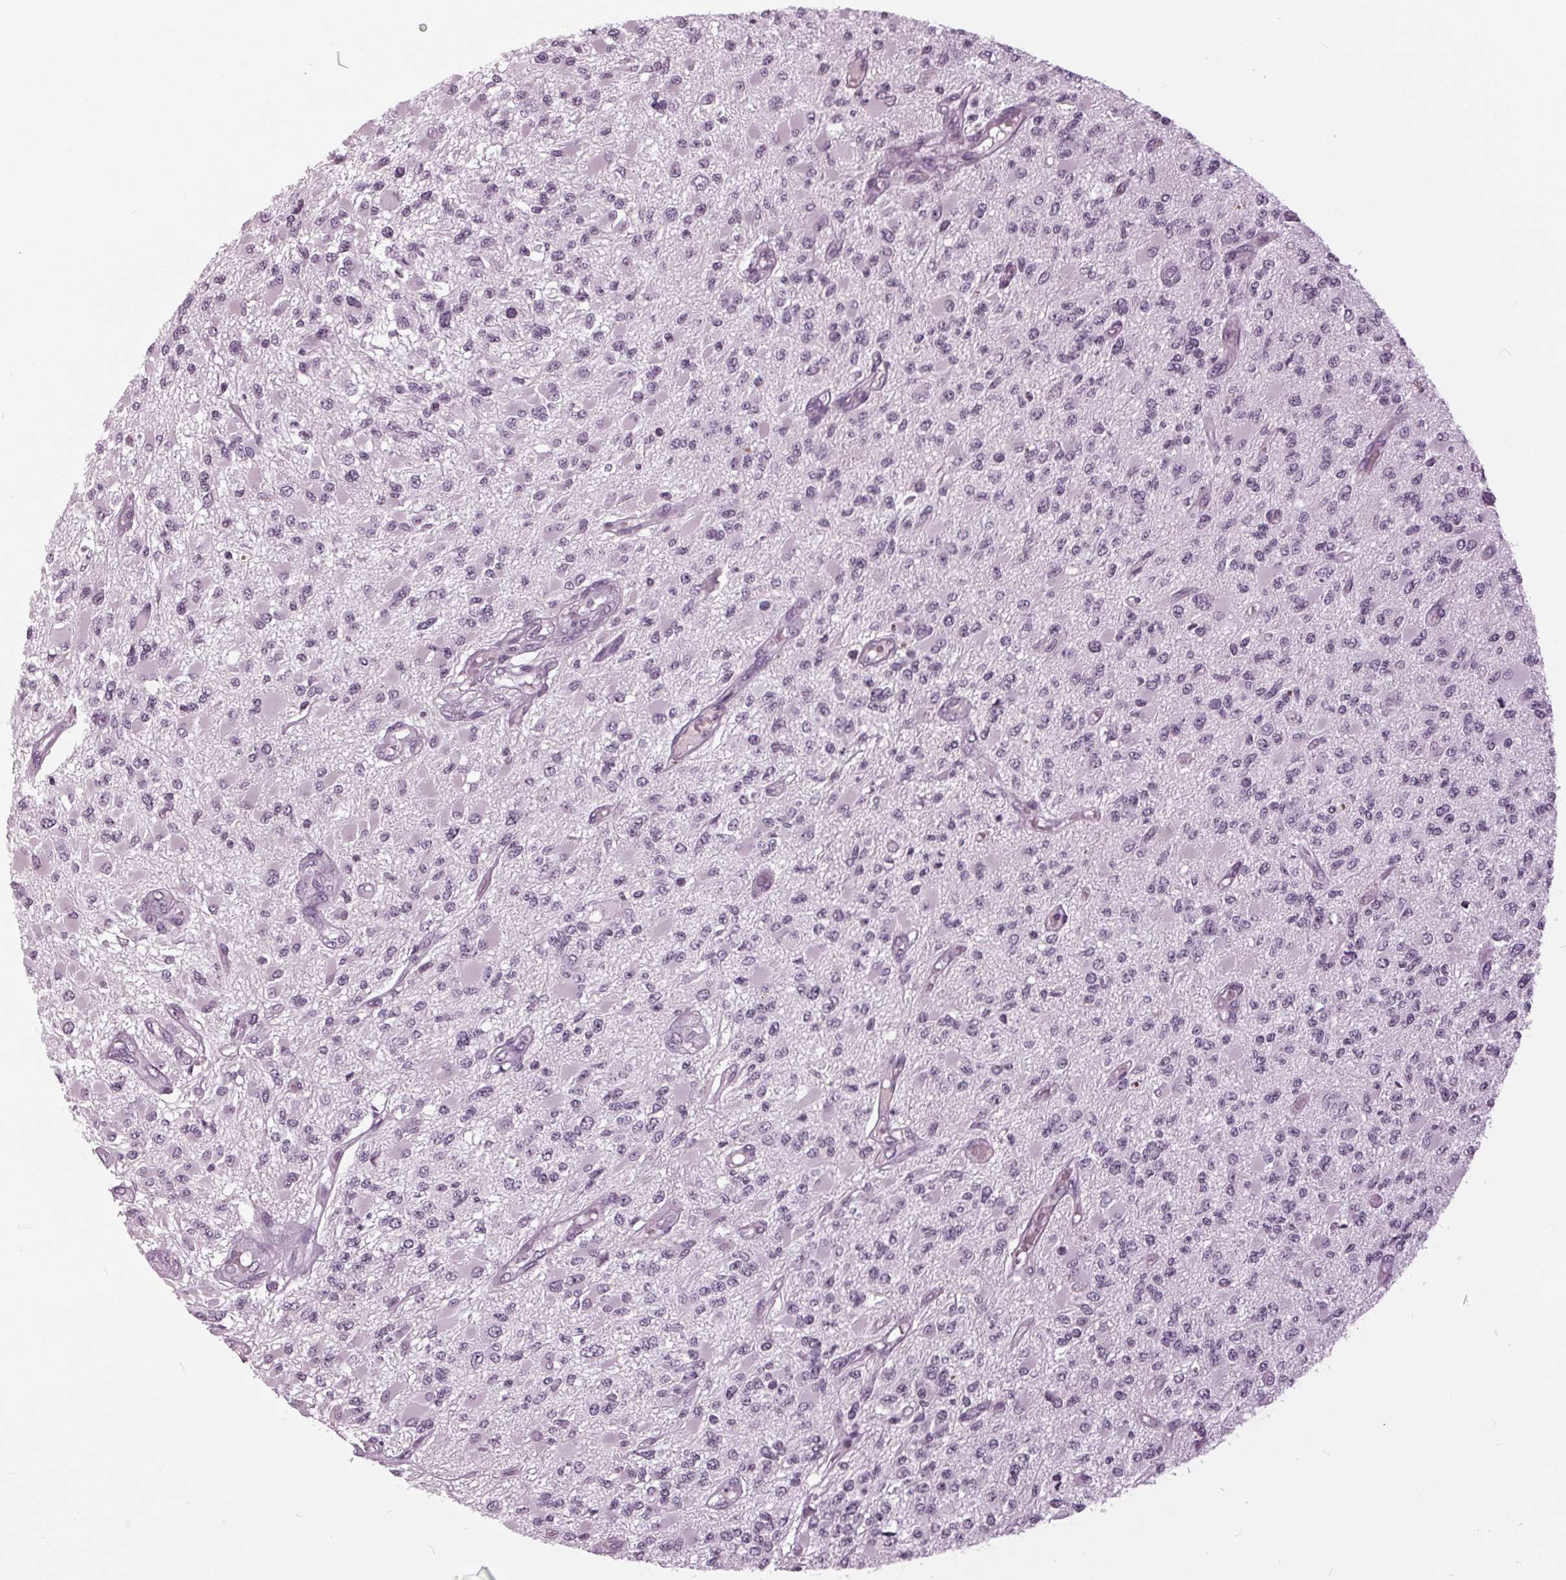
{"staining": {"intensity": "negative", "quantity": "none", "location": "none"}, "tissue": "glioma", "cell_type": "Tumor cells", "image_type": "cancer", "snomed": [{"axis": "morphology", "description": "Glioma, malignant, High grade"}, {"axis": "topography", "description": "Brain"}], "caption": "Human glioma stained for a protein using IHC shows no expression in tumor cells.", "gene": "SLC9A4", "patient": {"sex": "female", "age": 63}}